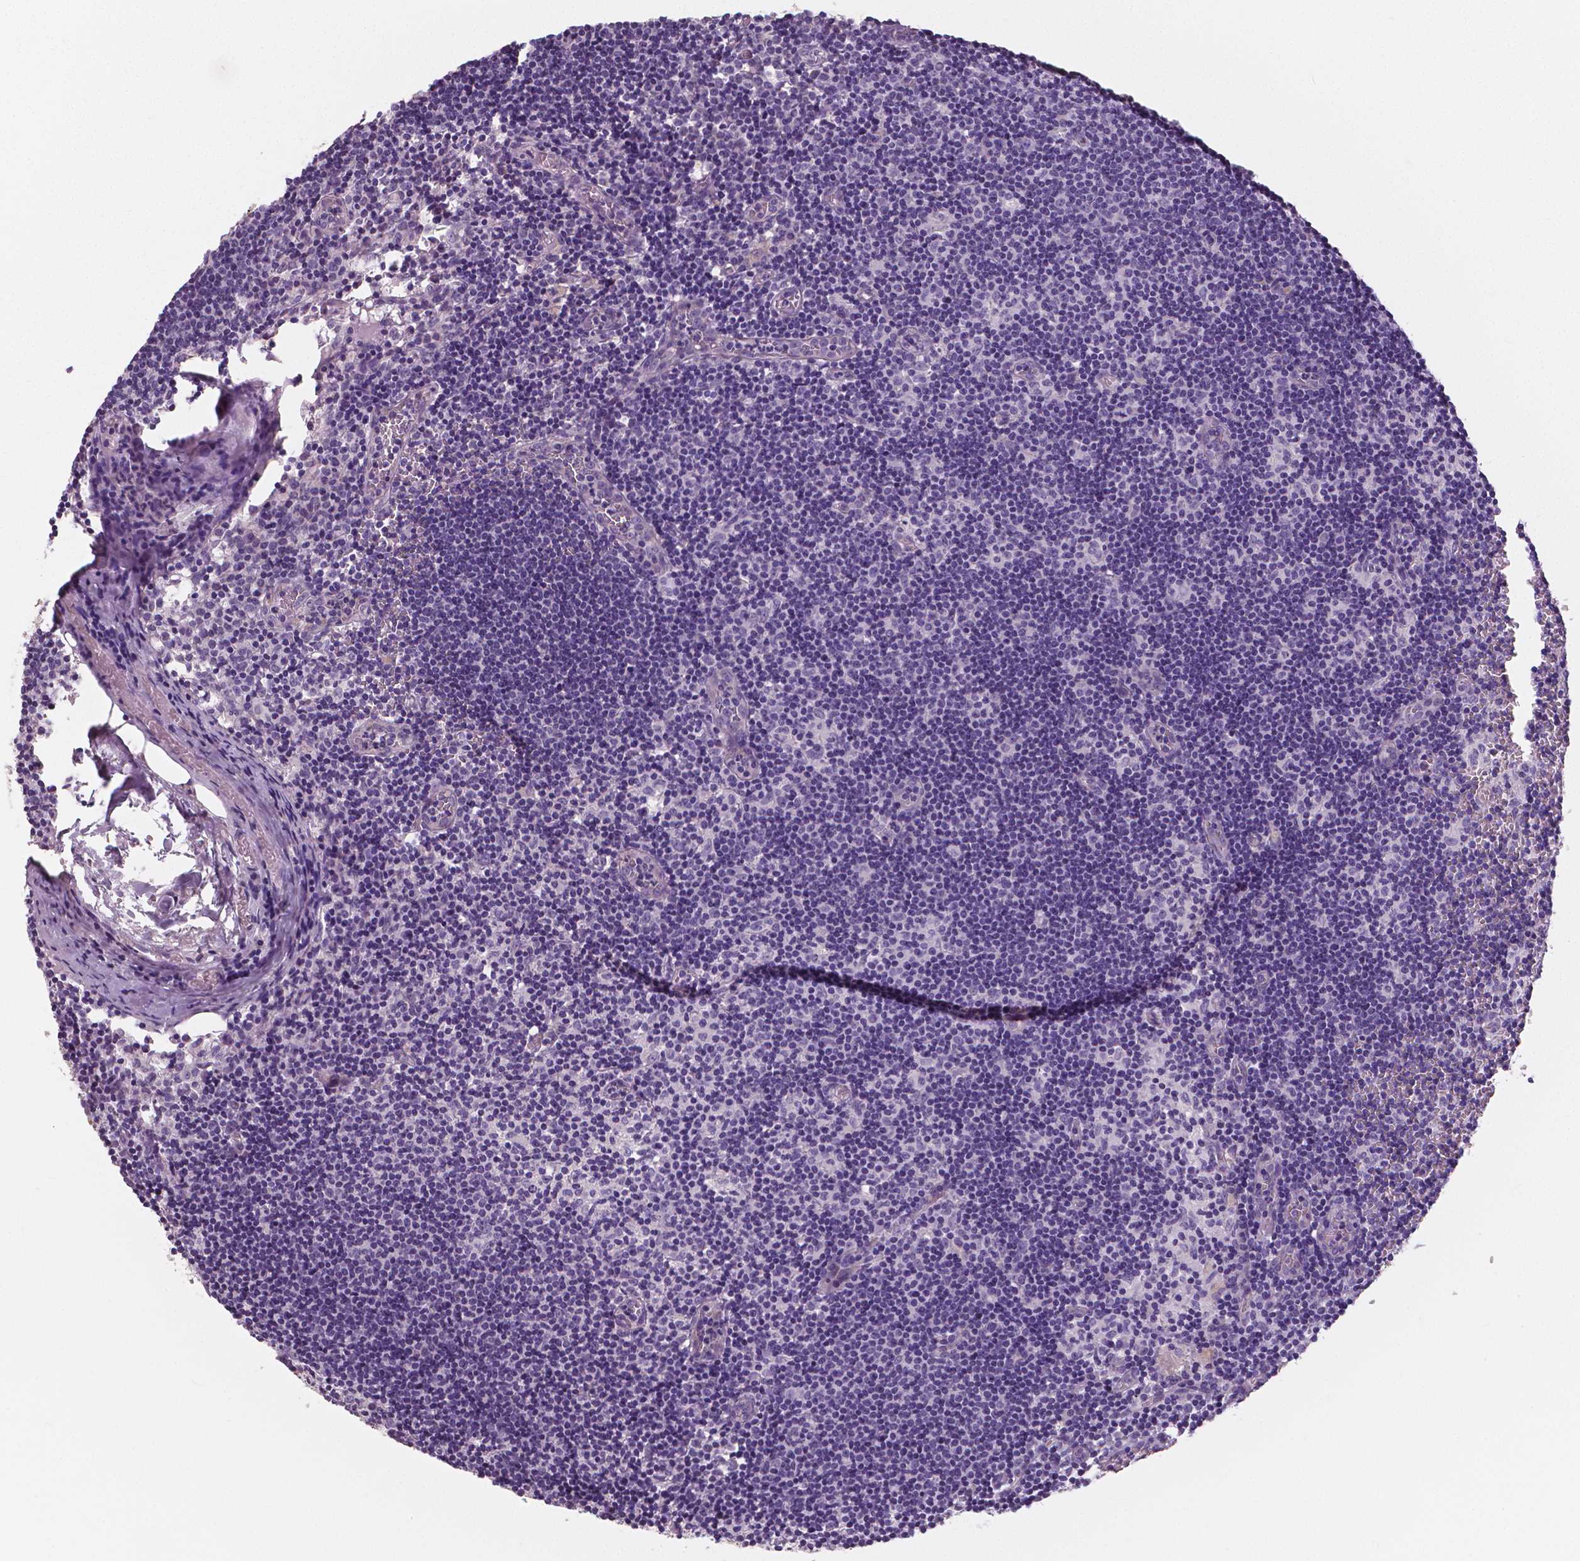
{"staining": {"intensity": "negative", "quantity": "none", "location": "none"}, "tissue": "lymph node", "cell_type": "Germinal center cells", "image_type": "normal", "snomed": [{"axis": "morphology", "description": "Normal tissue, NOS"}, {"axis": "topography", "description": "Lymph node"}], "caption": "An image of lymph node stained for a protein demonstrates no brown staining in germinal center cells.", "gene": "FLT1", "patient": {"sex": "female", "age": 52}}